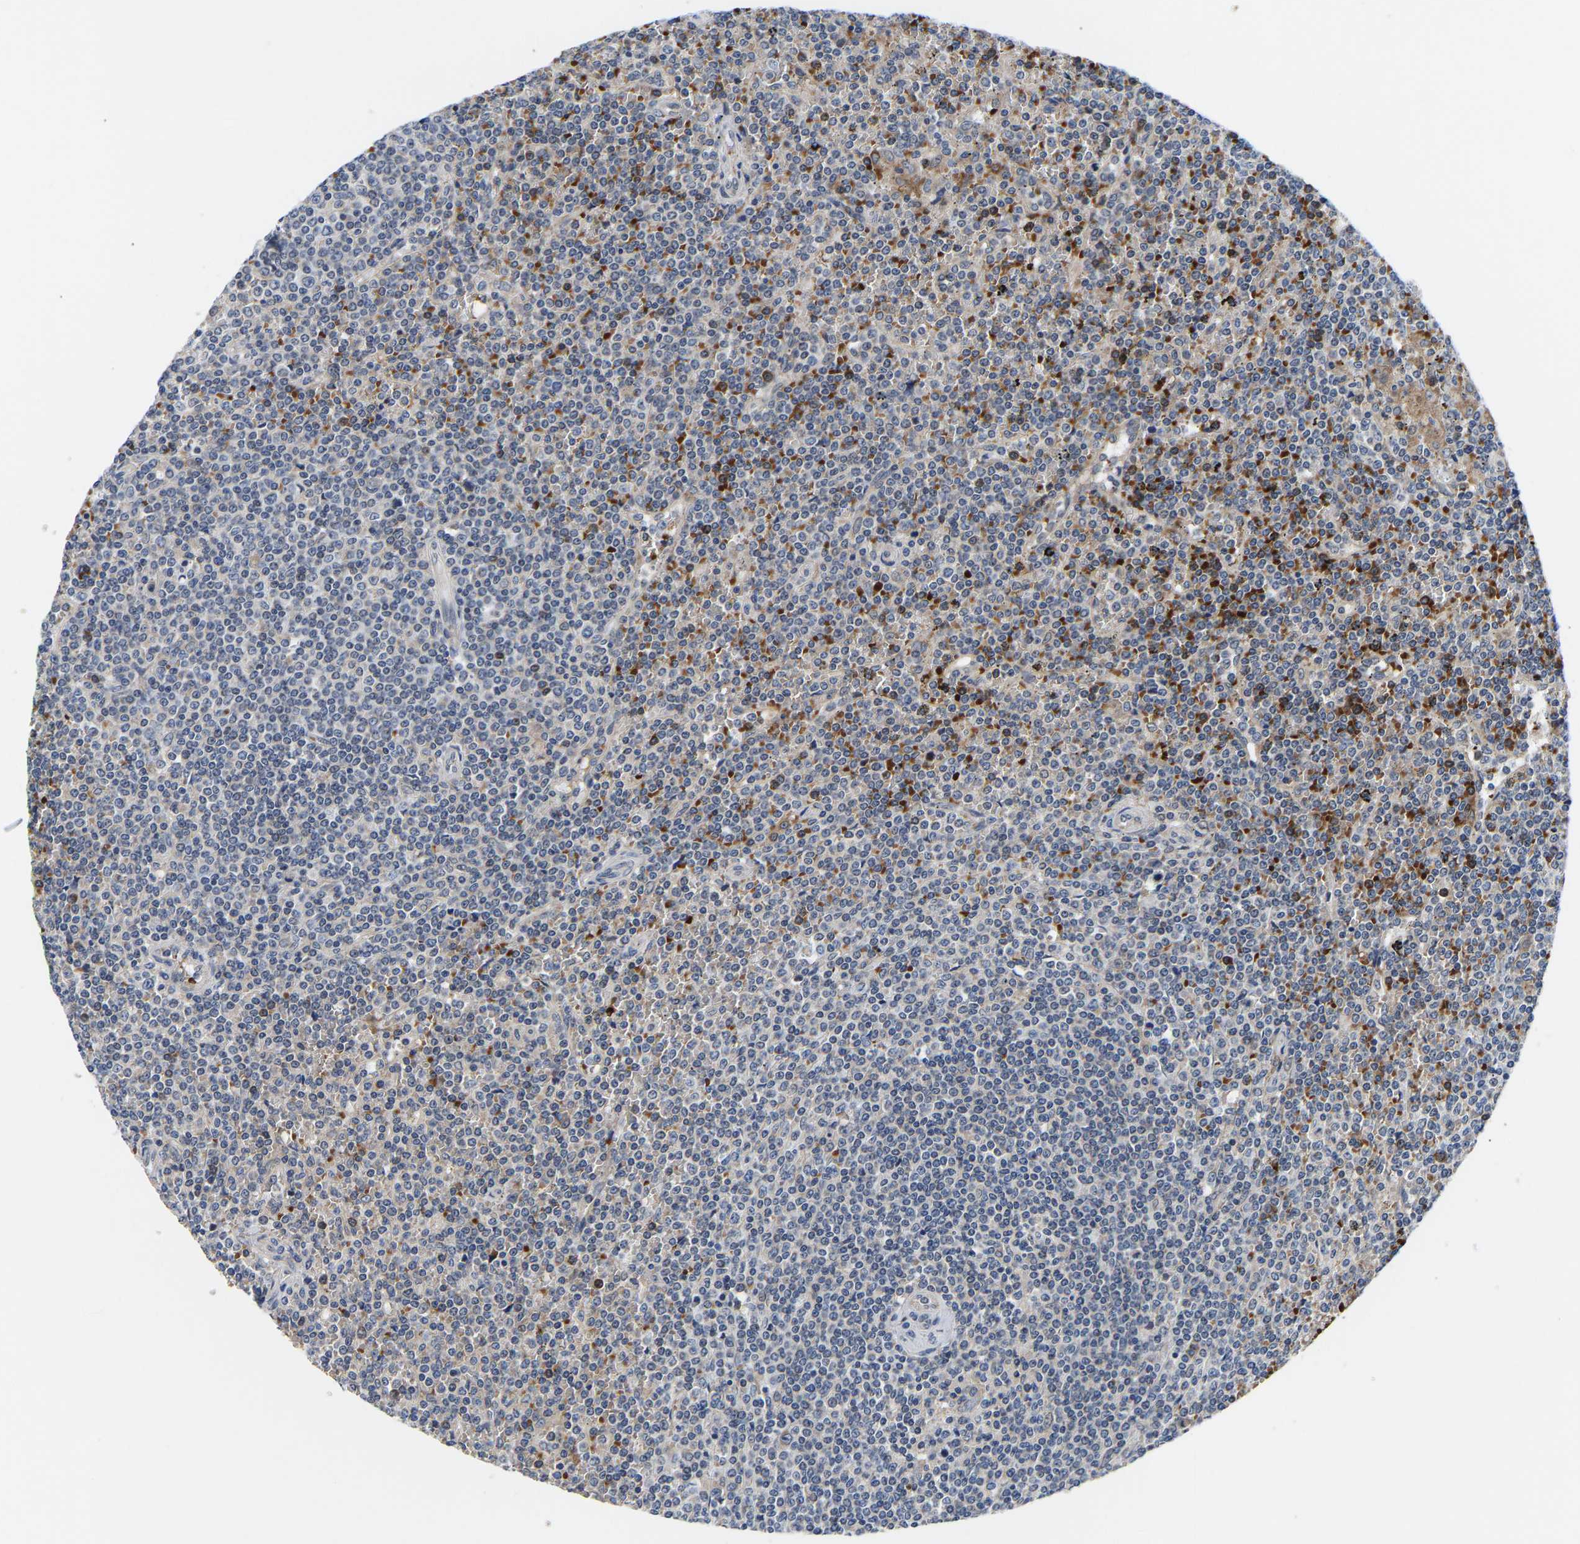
{"staining": {"intensity": "moderate", "quantity": "<25%", "location": "cytoplasmic/membranous"}, "tissue": "lymphoma", "cell_type": "Tumor cells", "image_type": "cancer", "snomed": [{"axis": "morphology", "description": "Malignant lymphoma, non-Hodgkin's type, Low grade"}, {"axis": "topography", "description": "Spleen"}], "caption": "Lymphoma stained with a protein marker shows moderate staining in tumor cells.", "gene": "RINT1", "patient": {"sex": "female", "age": 19}}